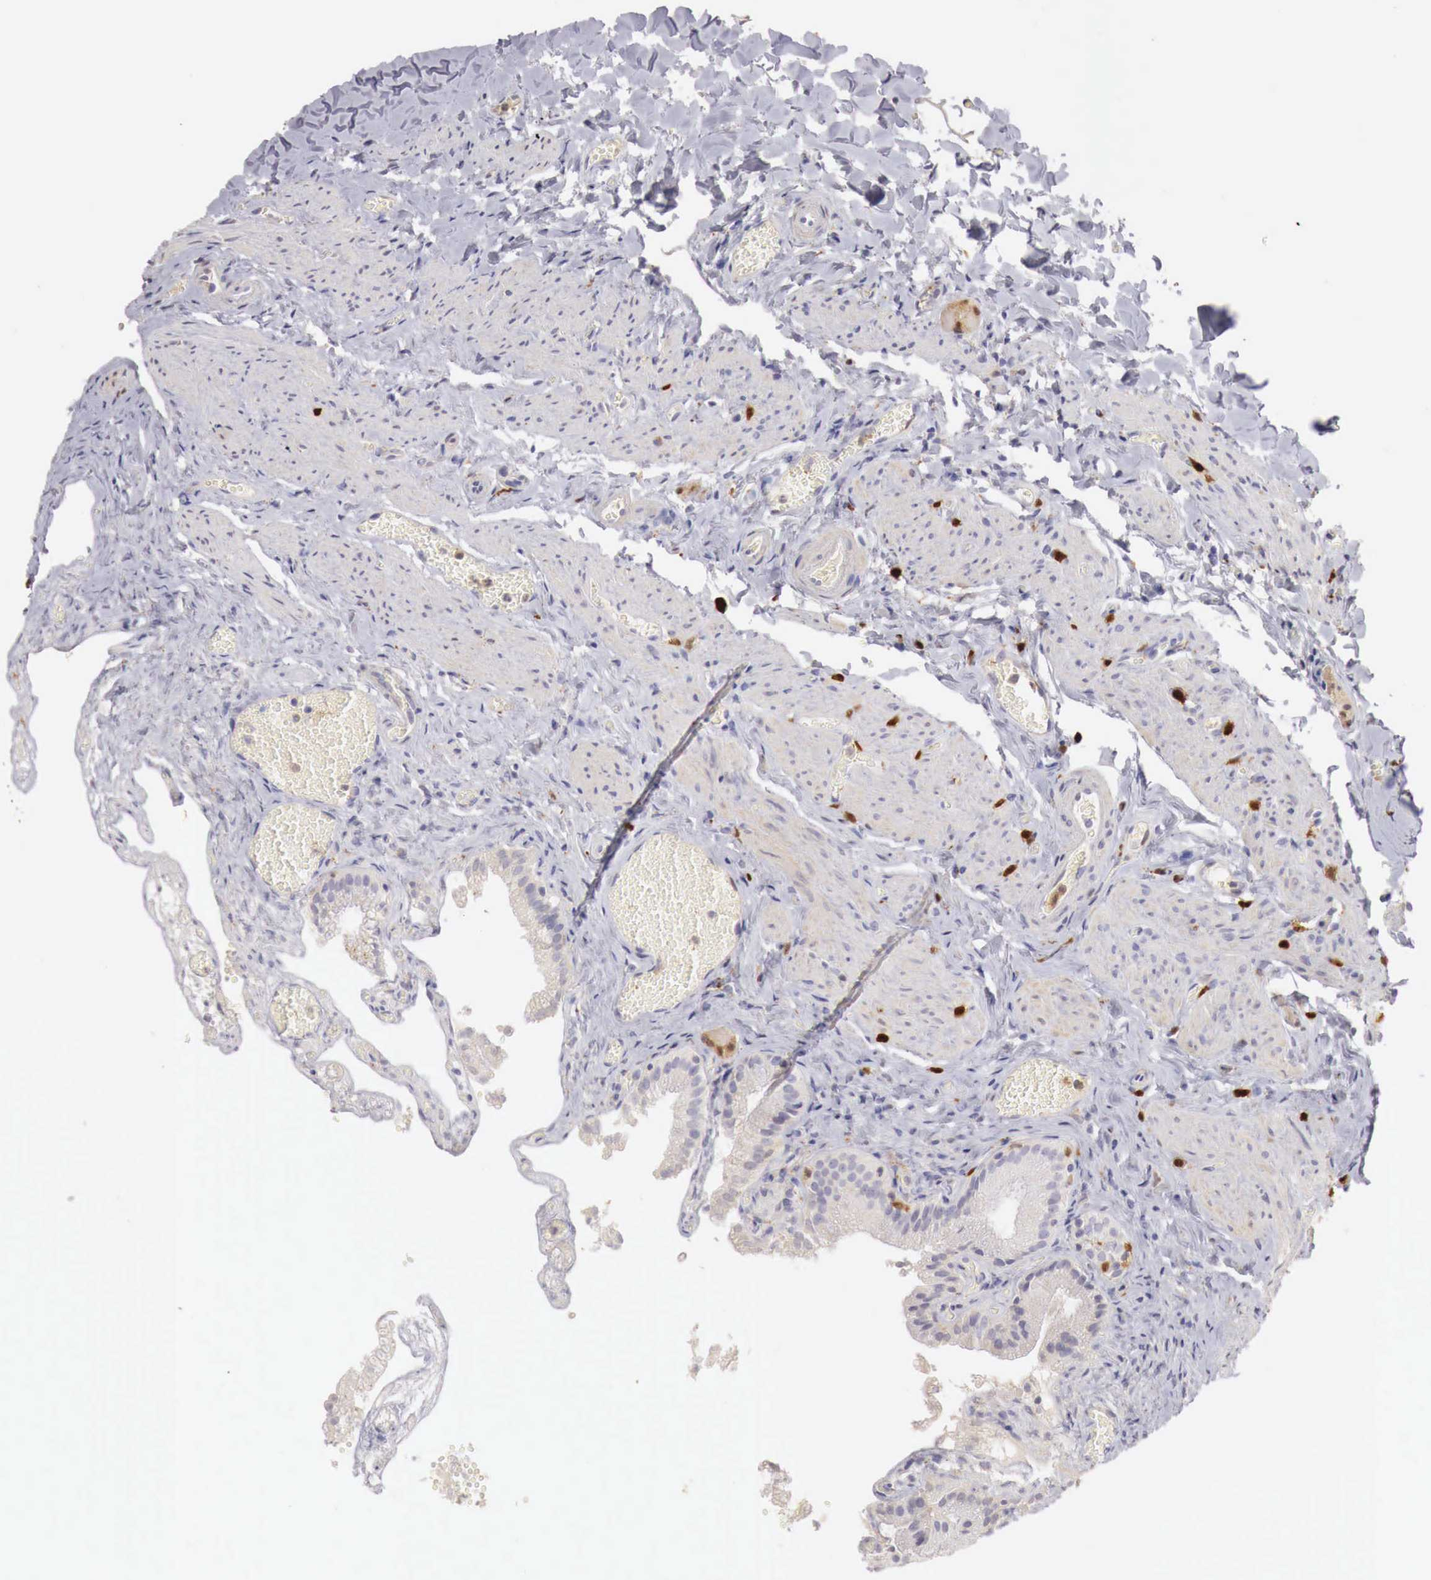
{"staining": {"intensity": "negative", "quantity": "none", "location": "none"}, "tissue": "gallbladder", "cell_type": "Glandular cells", "image_type": "normal", "snomed": [{"axis": "morphology", "description": "Normal tissue, NOS"}, {"axis": "topography", "description": "Gallbladder"}], "caption": "Image shows no significant protein positivity in glandular cells of normal gallbladder. (Brightfield microscopy of DAB IHC at high magnification).", "gene": "RENBP", "patient": {"sex": "female", "age": 44}}